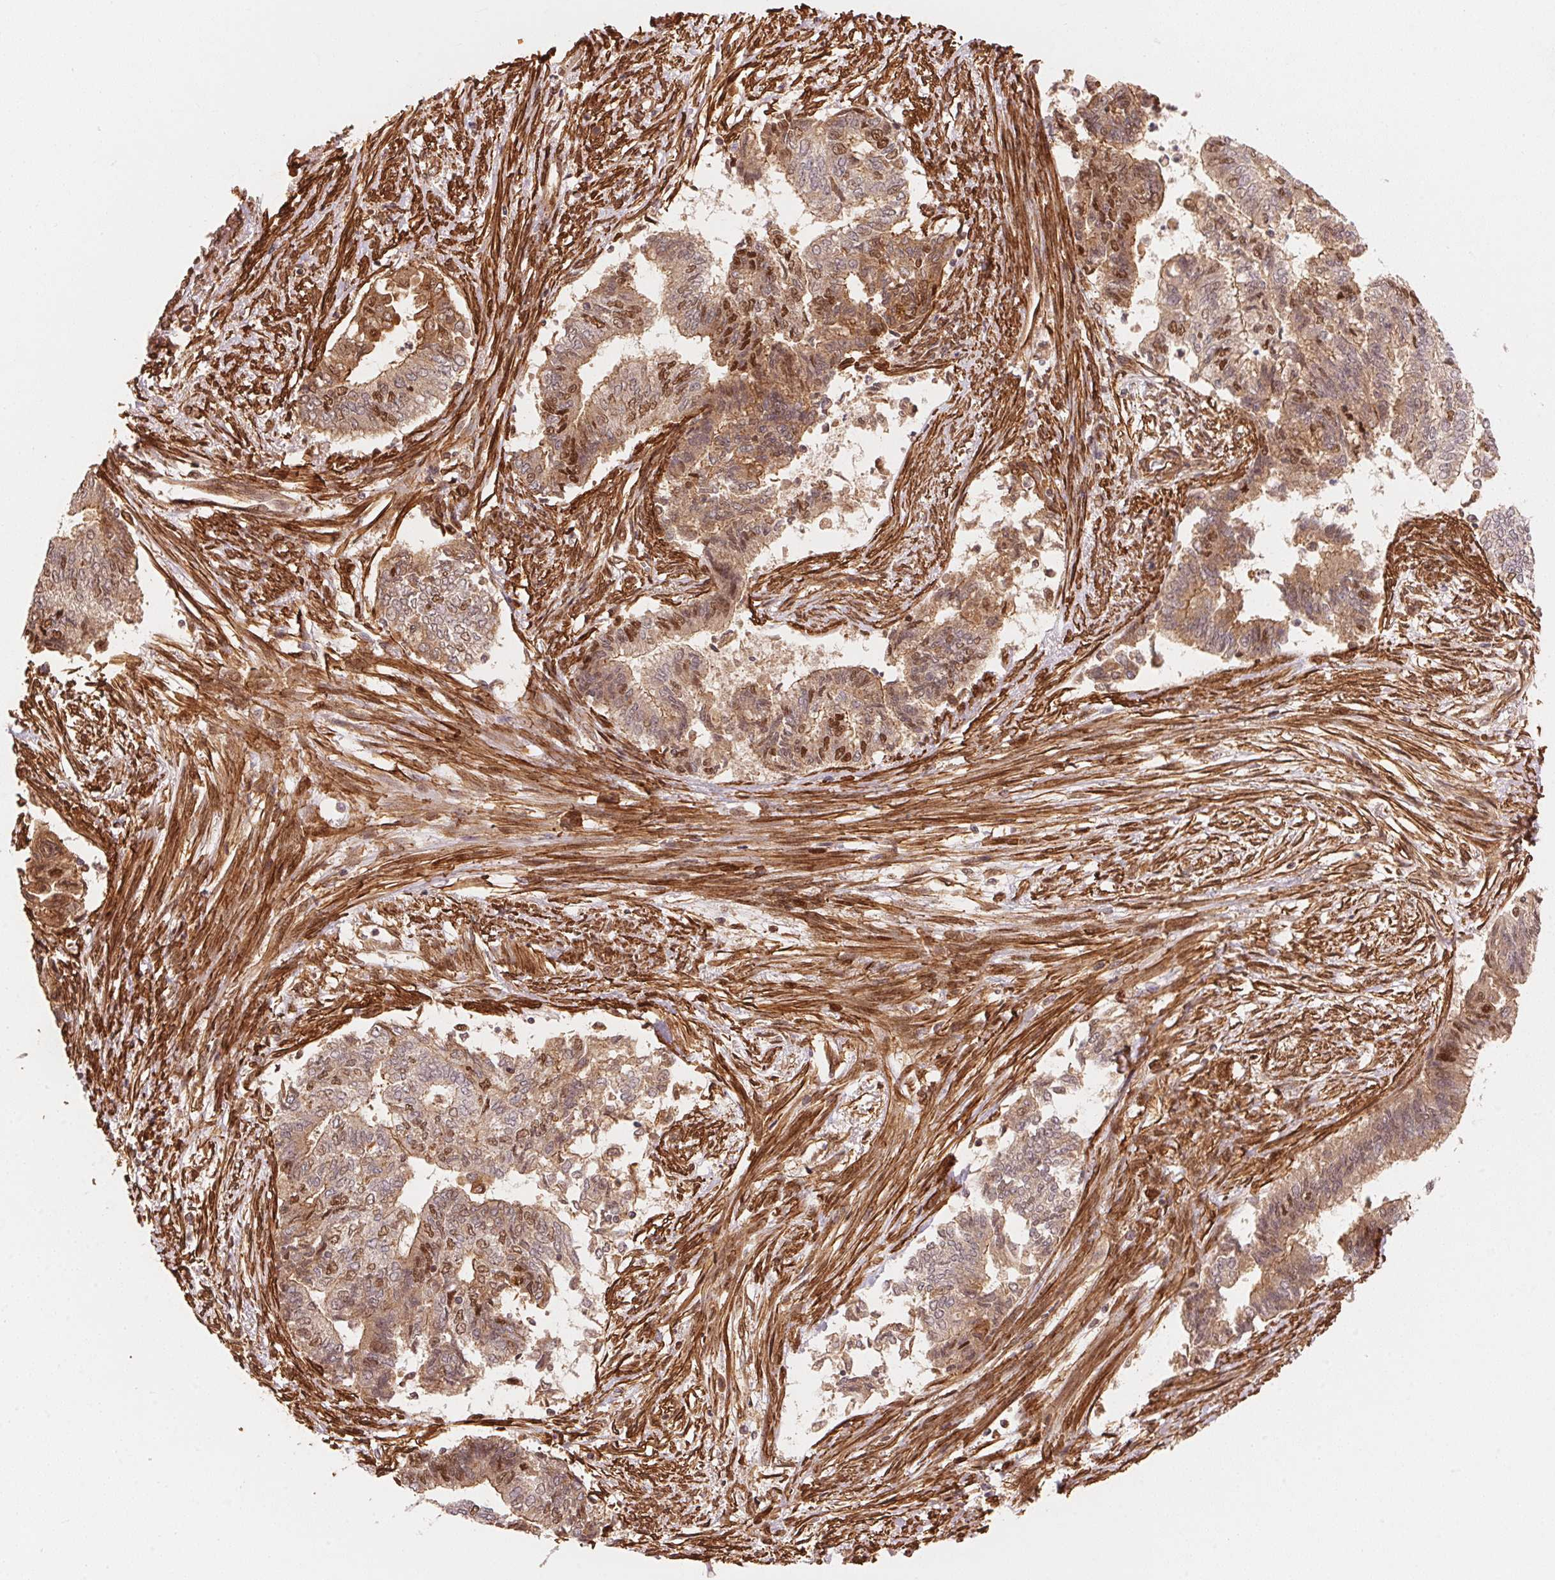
{"staining": {"intensity": "moderate", "quantity": "25%-75%", "location": "cytoplasmic/membranous,nuclear"}, "tissue": "endometrial cancer", "cell_type": "Tumor cells", "image_type": "cancer", "snomed": [{"axis": "morphology", "description": "Adenocarcinoma, NOS"}, {"axis": "topography", "description": "Endometrium"}], "caption": "Adenocarcinoma (endometrial) stained with DAB (3,3'-diaminobenzidine) IHC displays medium levels of moderate cytoplasmic/membranous and nuclear expression in approximately 25%-75% of tumor cells.", "gene": "TNIP2", "patient": {"sex": "female", "age": 65}}